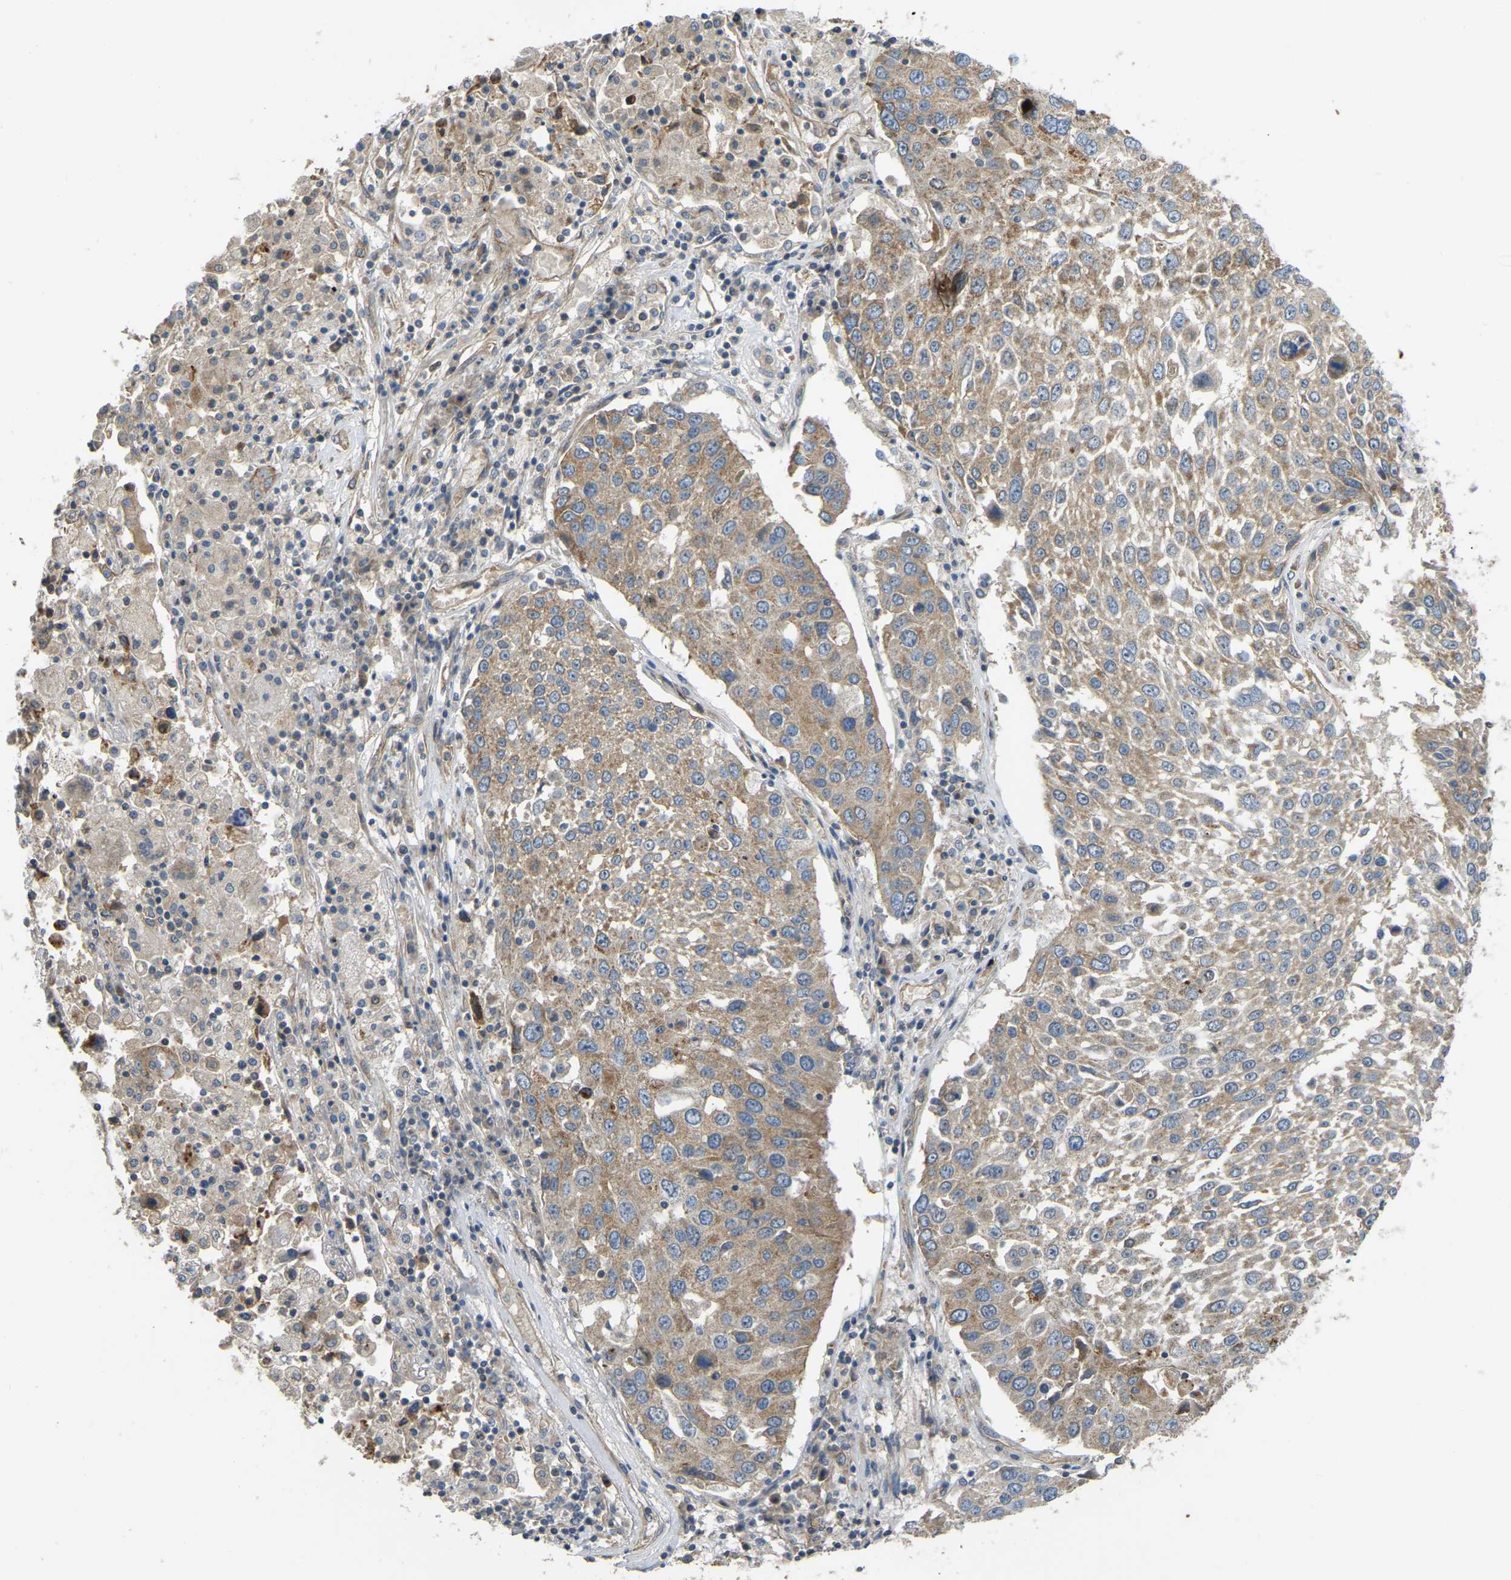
{"staining": {"intensity": "moderate", "quantity": ">75%", "location": "cytoplasmic/membranous"}, "tissue": "lung cancer", "cell_type": "Tumor cells", "image_type": "cancer", "snomed": [{"axis": "morphology", "description": "Squamous cell carcinoma, NOS"}, {"axis": "topography", "description": "Lung"}], "caption": "Moderate cytoplasmic/membranous protein positivity is identified in approximately >75% of tumor cells in lung cancer.", "gene": "C21orf91", "patient": {"sex": "male", "age": 65}}